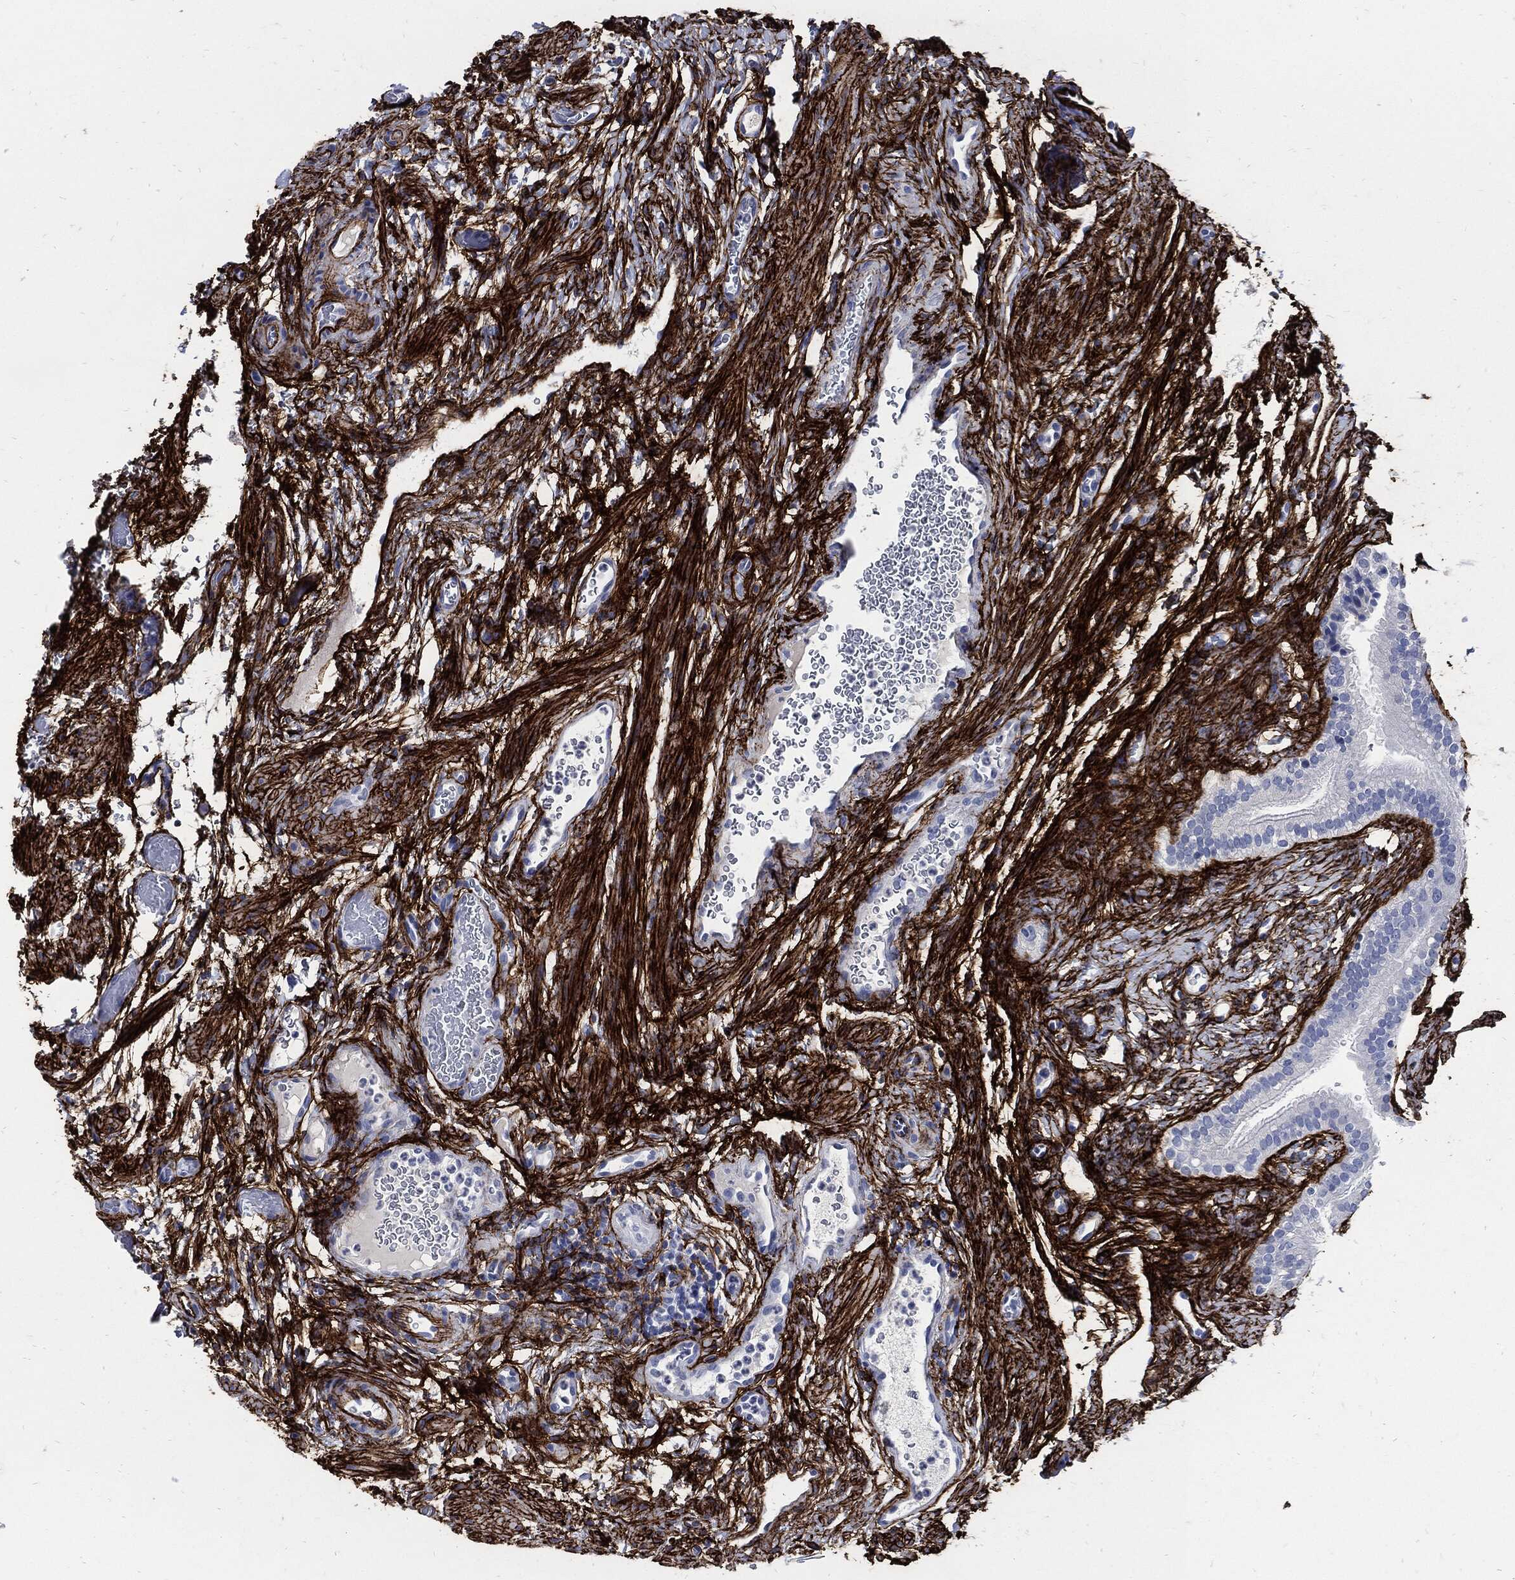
{"staining": {"intensity": "negative", "quantity": "none", "location": "none"}, "tissue": "fallopian tube", "cell_type": "Glandular cells", "image_type": "normal", "snomed": [{"axis": "morphology", "description": "Normal tissue, NOS"}, {"axis": "topography", "description": "Fallopian tube"}], "caption": "Protein analysis of unremarkable fallopian tube reveals no significant expression in glandular cells. (Brightfield microscopy of DAB (3,3'-diaminobenzidine) immunohistochemistry (IHC) at high magnification).", "gene": "FBN1", "patient": {"sex": "female", "age": 41}}